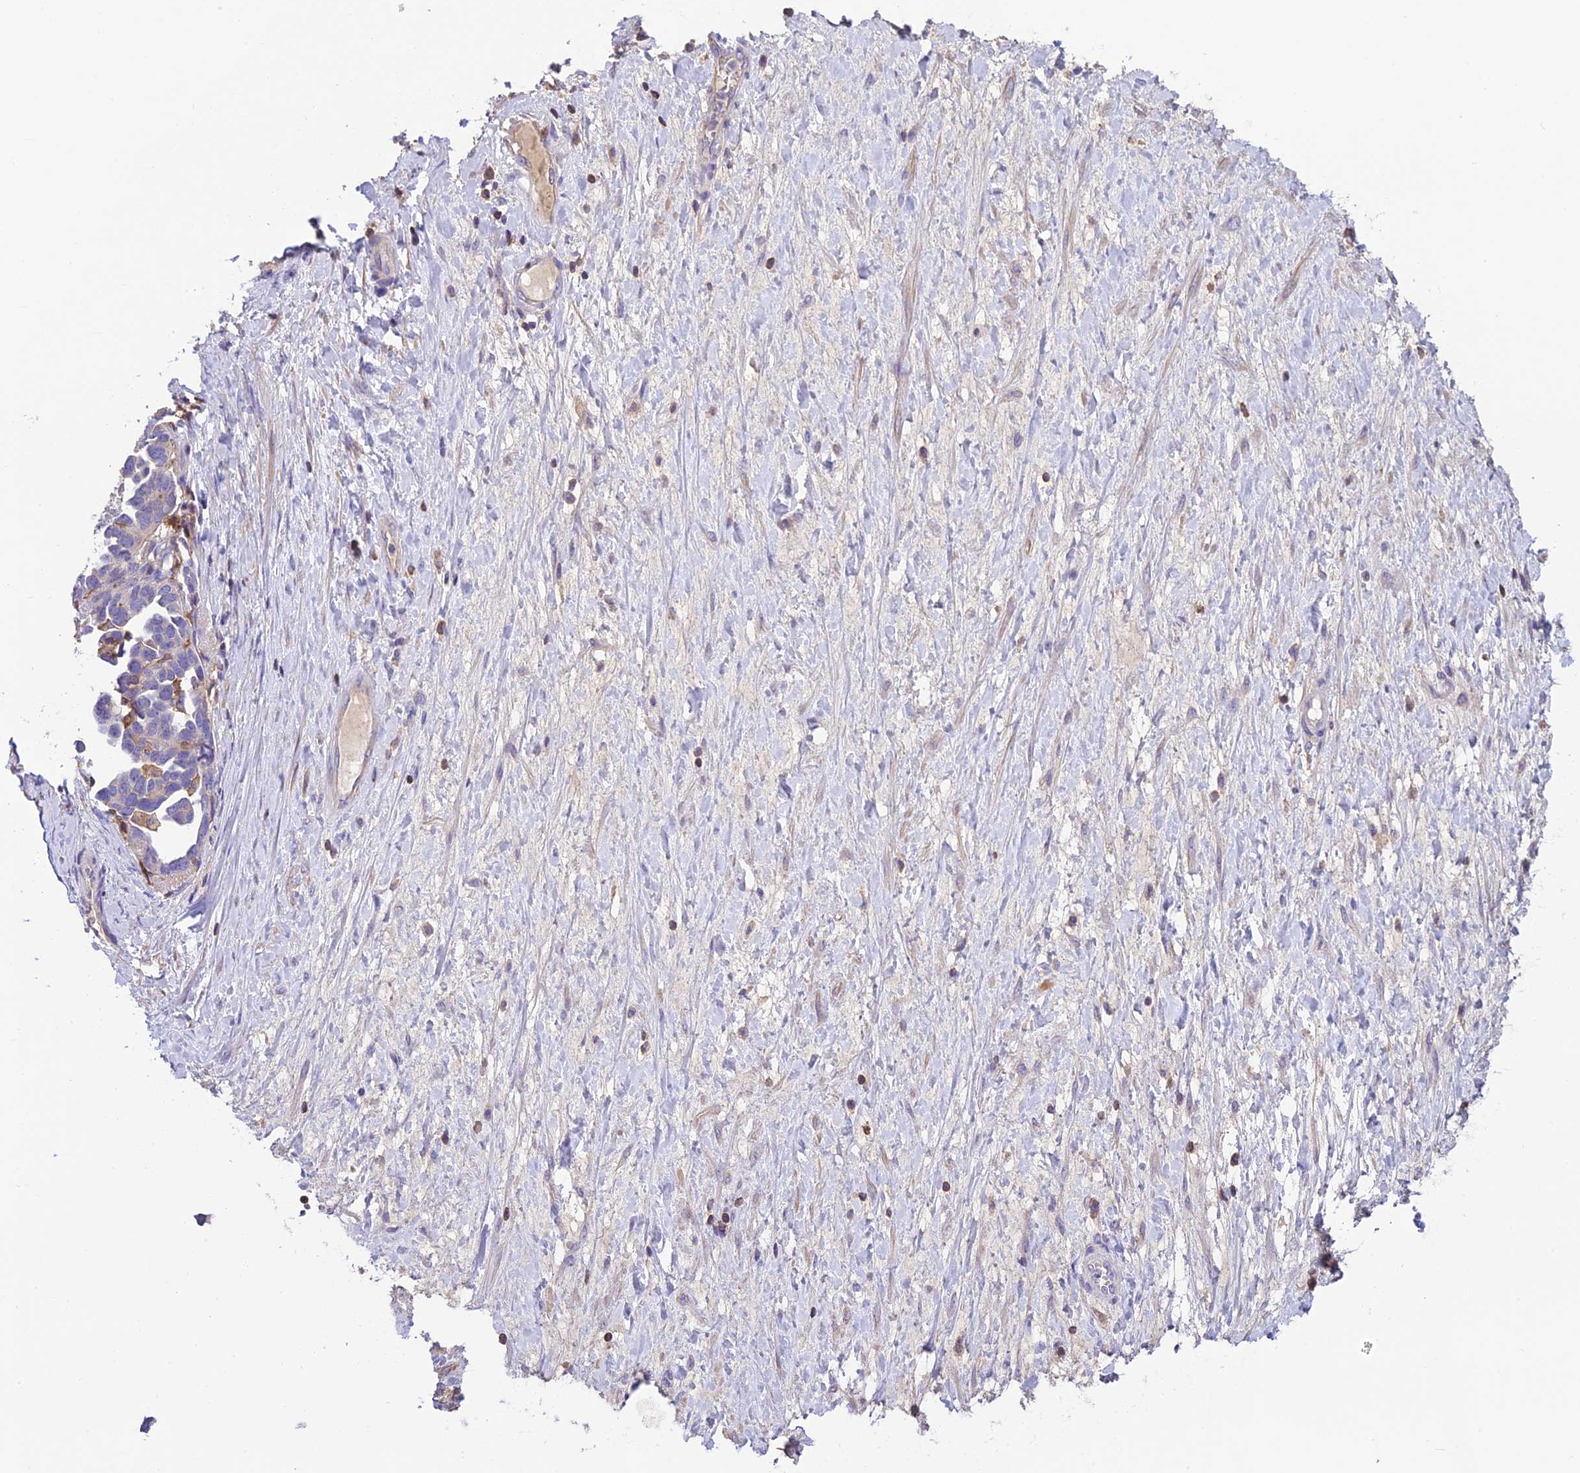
{"staining": {"intensity": "negative", "quantity": "none", "location": "none"}, "tissue": "ovarian cancer", "cell_type": "Tumor cells", "image_type": "cancer", "snomed": [{"axis": "morphology", "description": "Cystadenocarcinoma, serous, NOS"}, {"axis": "topography", "description": "Ovary"}], "caption": "The micrograph demonstrates no significant positivity in tumor cells of ovarian cancer.", "gene": "LPXN", "patient": {"sex": "female", "age": 54}}